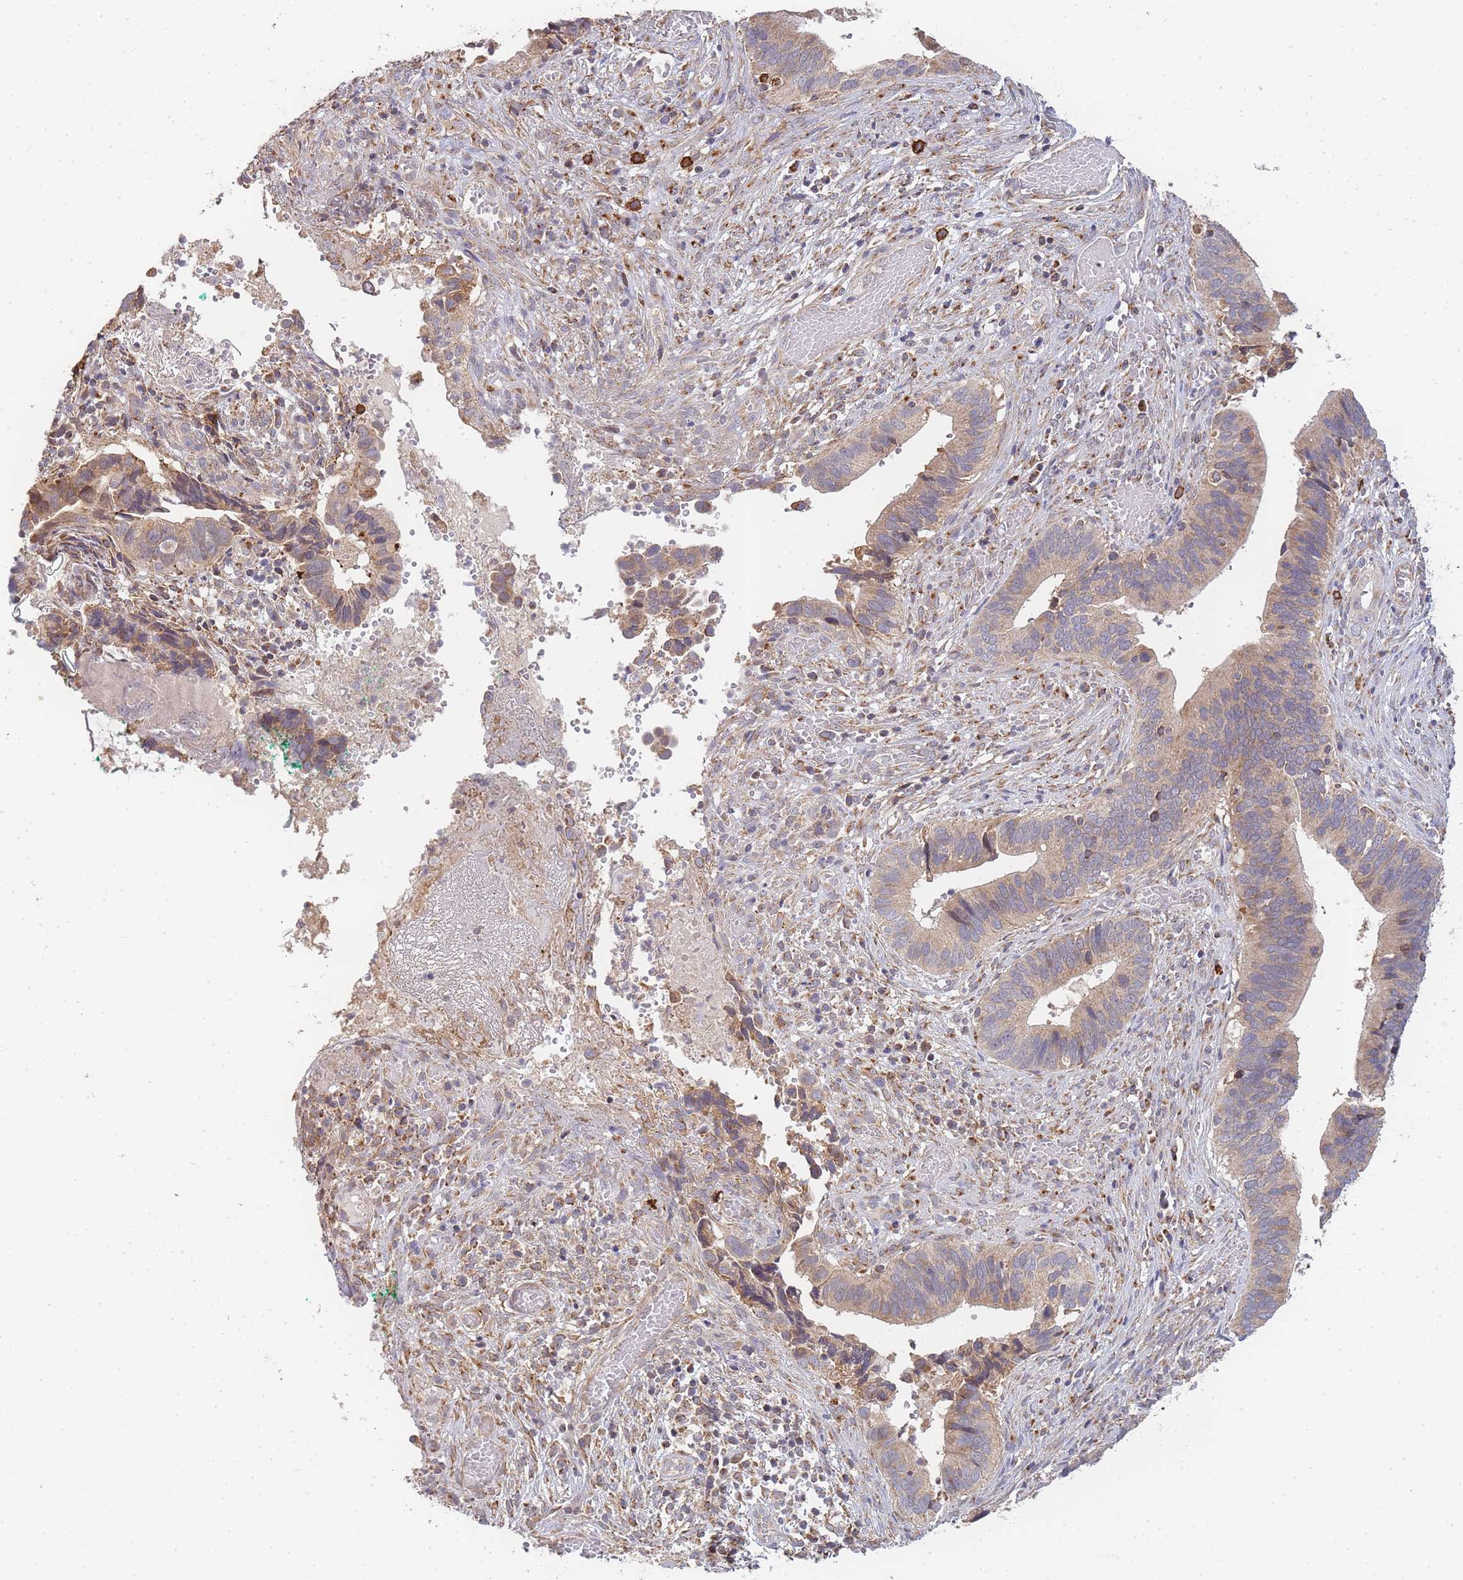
{"staining": {"intensity": "moderate", "quantity": ">75%", "location": "cytoplasmic/membranous"}, "tissue": "cervical cancer", "cell_type": "Tumor cells", "image_type": "cancer", "snomed": [{"axis": "morphology", "description": "Adenocarcinoma, NOS"}, {"axis": "topography", "description": "Cervix"}], "caption": "IHC staining of cervical adenocarcinoma, which reveals medium levels of moderate cytoplasmic/membranous positivity in approximately >75% of tumor cells indicating moderate cytoplasmic/membranous protein positivity. The staining was performed using DAB (brown) for protein detection and nuclei were counterstained in hematoxylin (blue).", "gene": "ADCY9", "patient": {"sex": "female", "age": 42}}